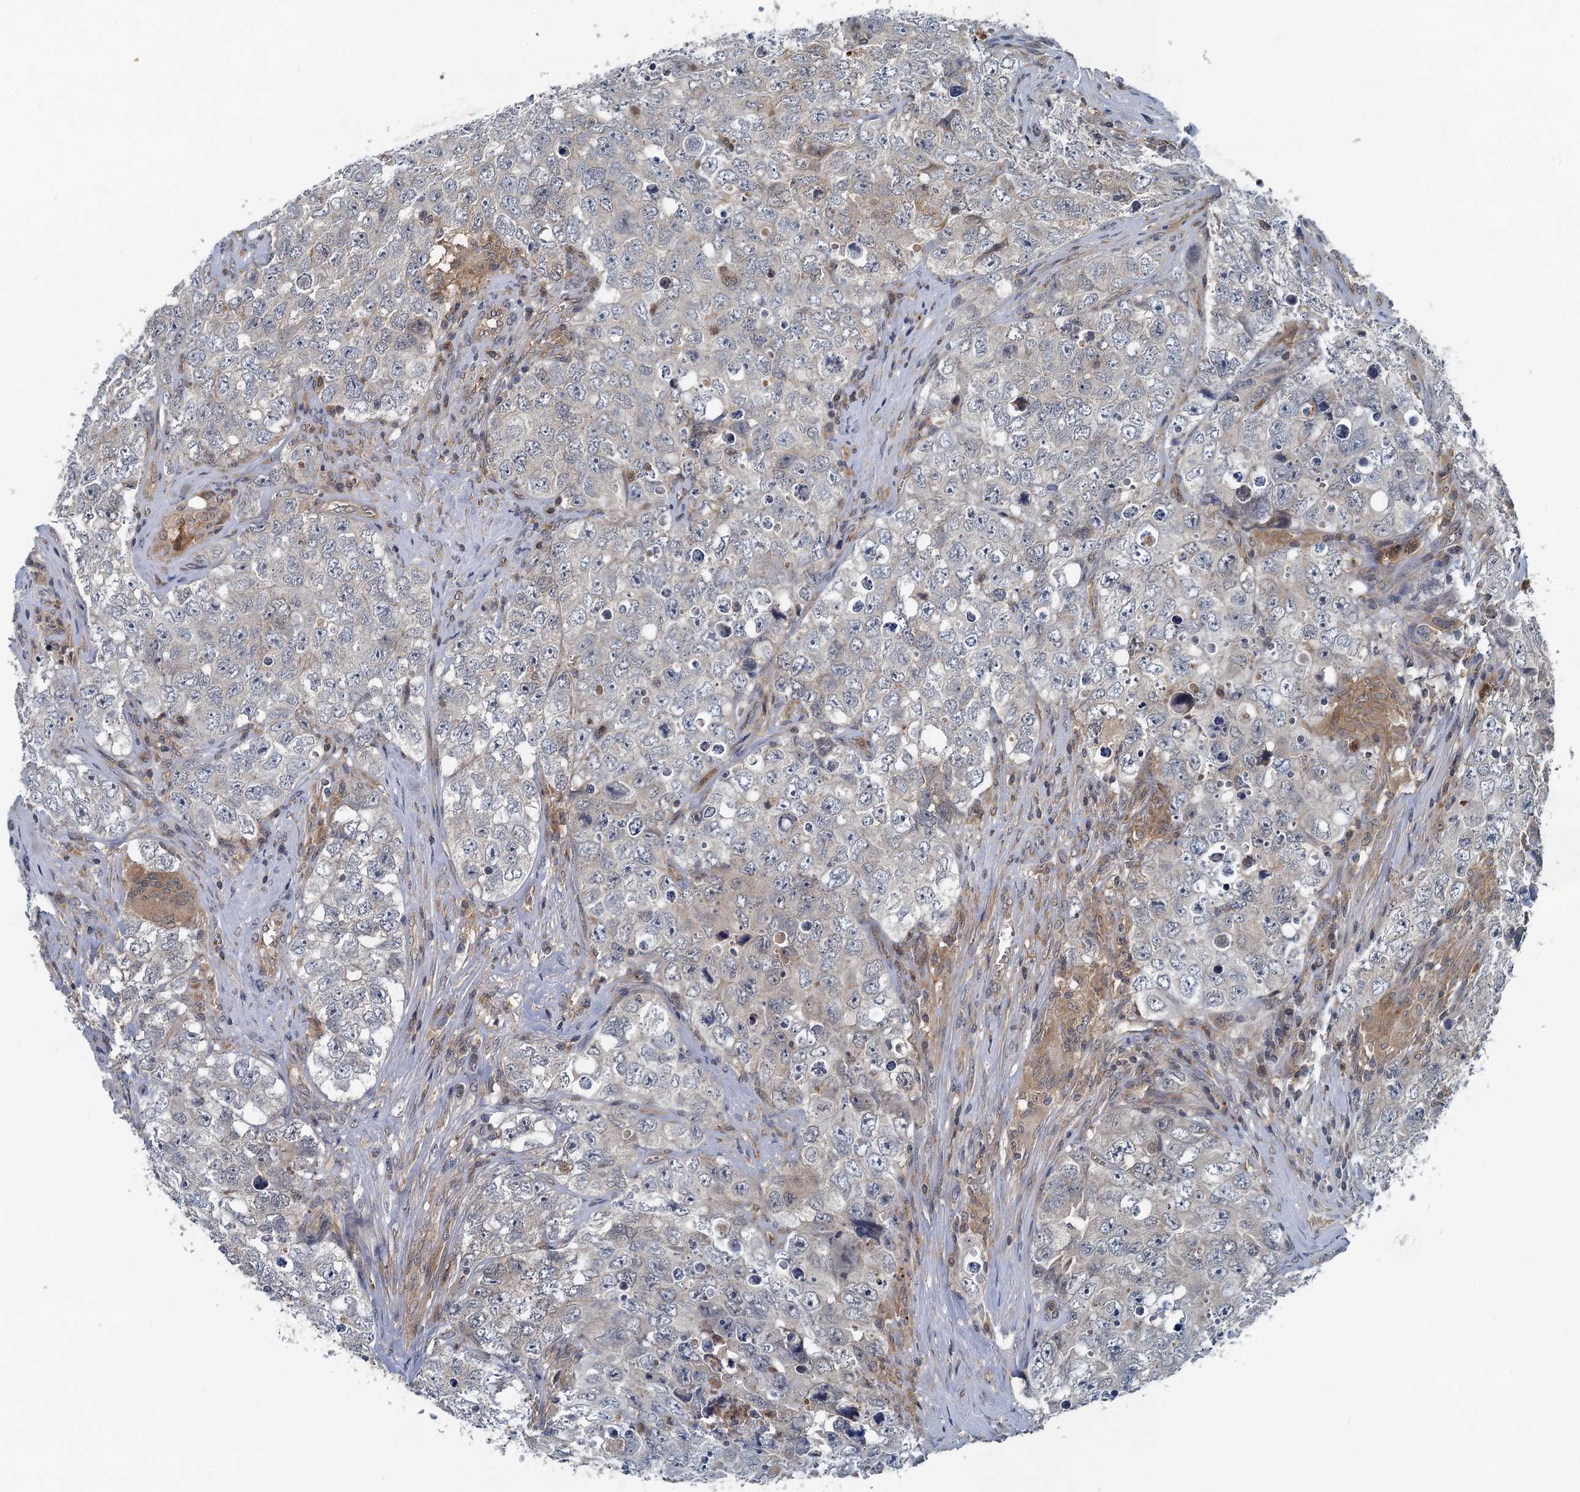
{"staining": {"intensity": "negative", "quantity": "none", "location": "none"}, "tissue": "testis cancer", "cell_type": "Tumor cells", "image_type": "cancer", "snomed": [{"axis": "morphology", "description": "Seminoma, NOS"}, {"axis": "morphology", "description": "Carcinoma, Embryonal, NOS"}, {"axis": "topography", "description": "Testis"}], "caption": "This is an immunohistochemistry (IHC) histopathology image of human testis seminoma. There is no staining in tumor cells.", "gene": "GCLM", "patient": {"sex": "male", "age": 43}}